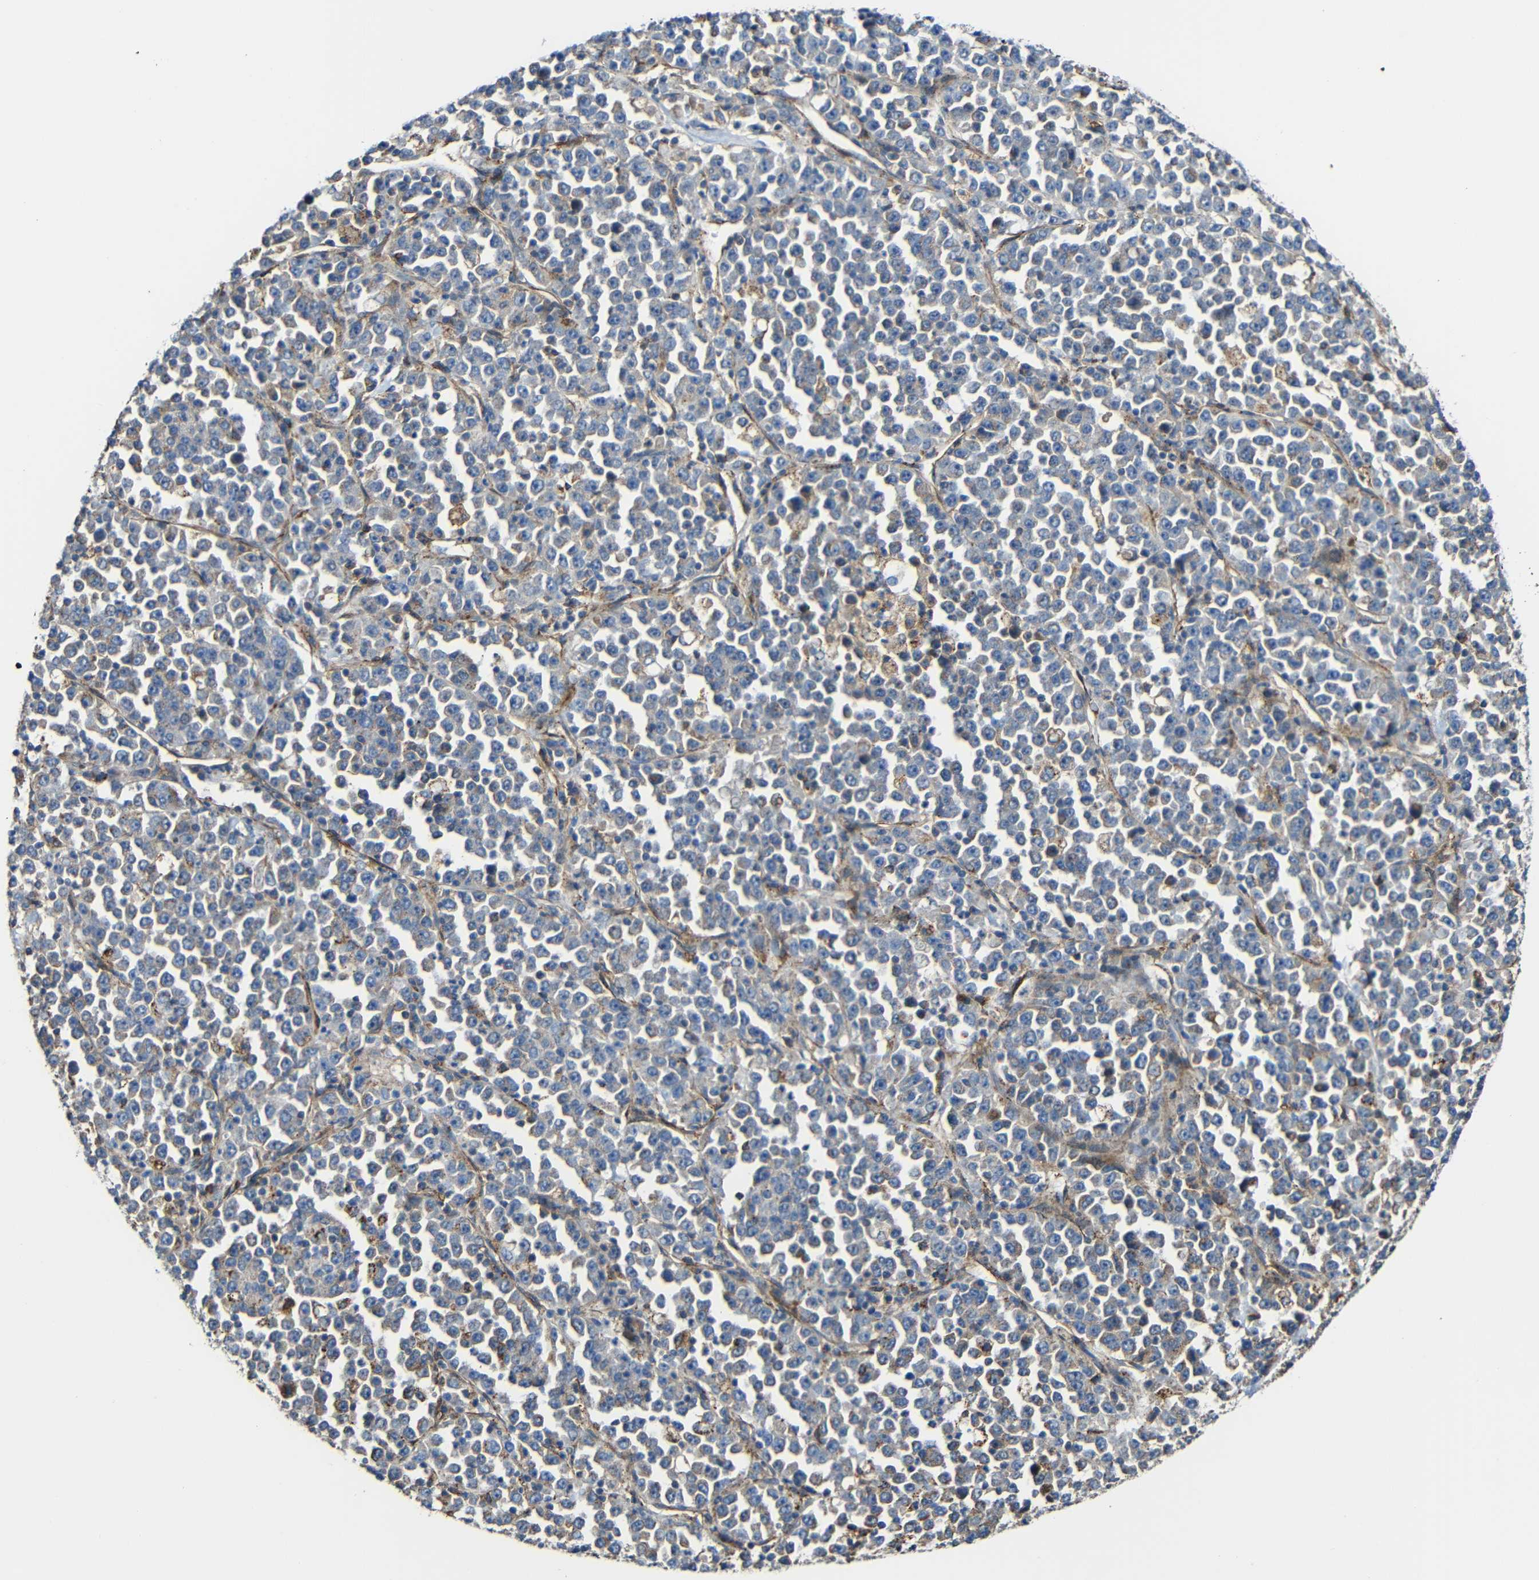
{"staining": {"intensity": "weak", "quantity": "25%-75%", "location": "cytoplasmic/membranous"}, "tissue": "stomach cancer", "cell_type": "Tumor cells", "image_type": "cancer", "snomed": [{"axis": "morphology", "description": "Normal tissue, NOS"}, {"axis": "morphology", "description": "Adenocarcinoma, NOS"}, {"axis": "topography", "description": "Stomach, upper"}, {"axis": "topography", "description": "Stomach"}], "caption": "Human adenocarcinoma (stomach) stained for a protein (brown) exhibits weak cytoplasmic/membranous positive expression in about 25%-75% of tumor cells.", "gene": "IGSF10", "patient": {"sex": "male", "age": 59}}